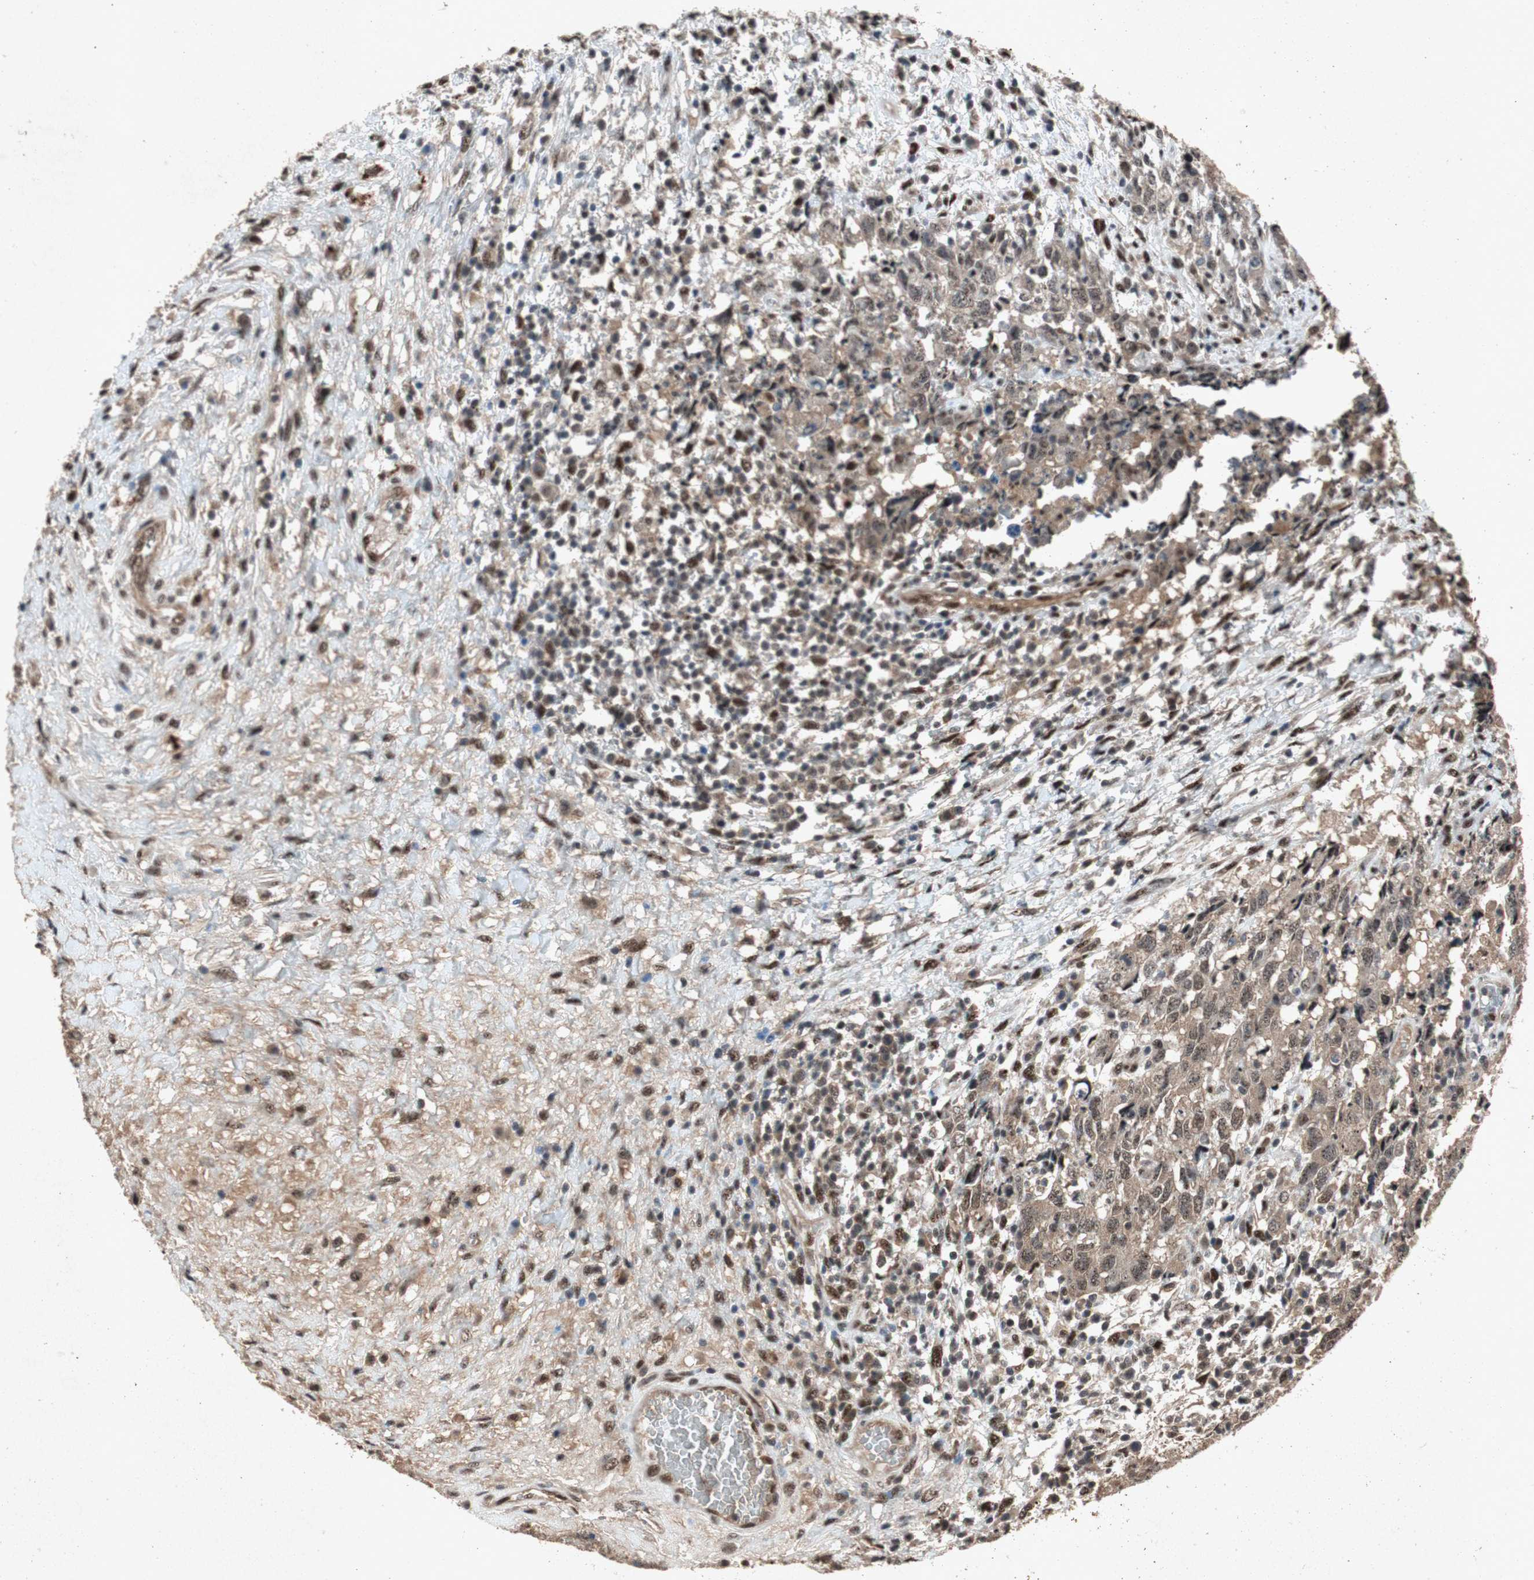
{"staining": {"intensity": "weak", "quantity": "25%-75%", "location": "cytoplasmic/membranous,nuclear"}, "tissue": "testis cancer", "cell_type": "Tumor cells", "image_type": "cancer", "snomed": [{"axis": "morphology", "description": "Carcinoma, Embryonal, NOS"}, {"axis": "topography", "description": "Testis"}], "caption": "Protein expression analysis of human testis embryonal carcinoma reveals weak cytoplasmic/membranous and nuclear positivity in about 25%-75% of tumor cells.", "gene": "PML", "patient": {"sex": "male", "age": 26}}